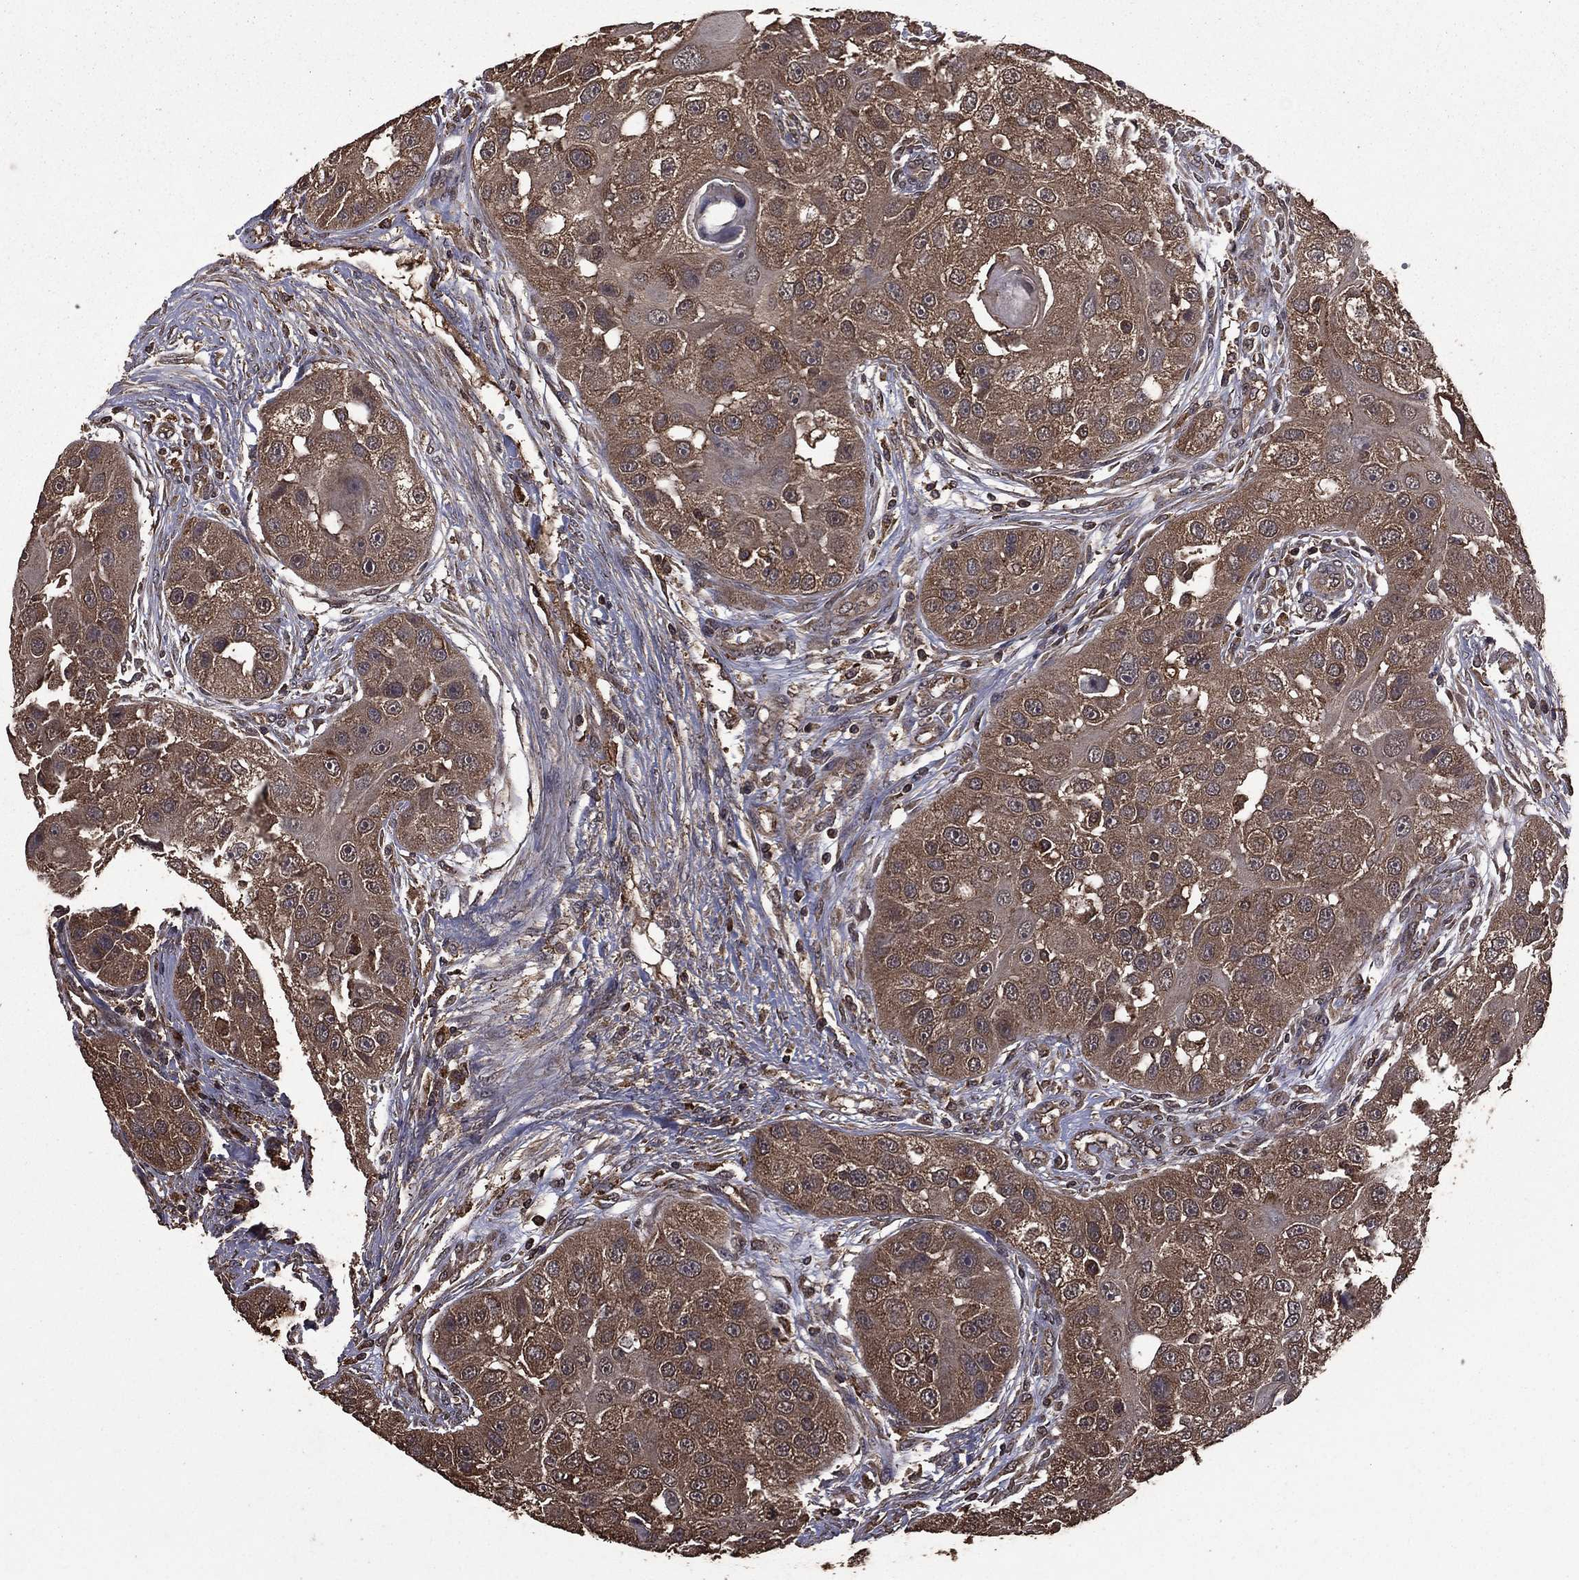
{"staining": {"intensity": "weak", "quantity": ">75%", "location": "cytoplasmic/membranous"}, "tissue": "head and neck cancer", "cell_type": "Tumor cells", "image_type": "cancer", "snomed": [{"axis": "morphology", "description": "Normal tissue, NOS"}, {"axis": "morphology", "description": "Squamous cell carcinoma, NOS"}, {"axis": "topography", "description": "Skeletal muscle"}, {"axis": "topography", "description": "Head-Neck"}], "caption": "Protein analysis of head and neck cancer tissue reveals weak cytoplasmic/membranous expression in about >75% of tumor cells.", "gene": "BIRC6", "patient": {"sex": "male", "age": 51}}